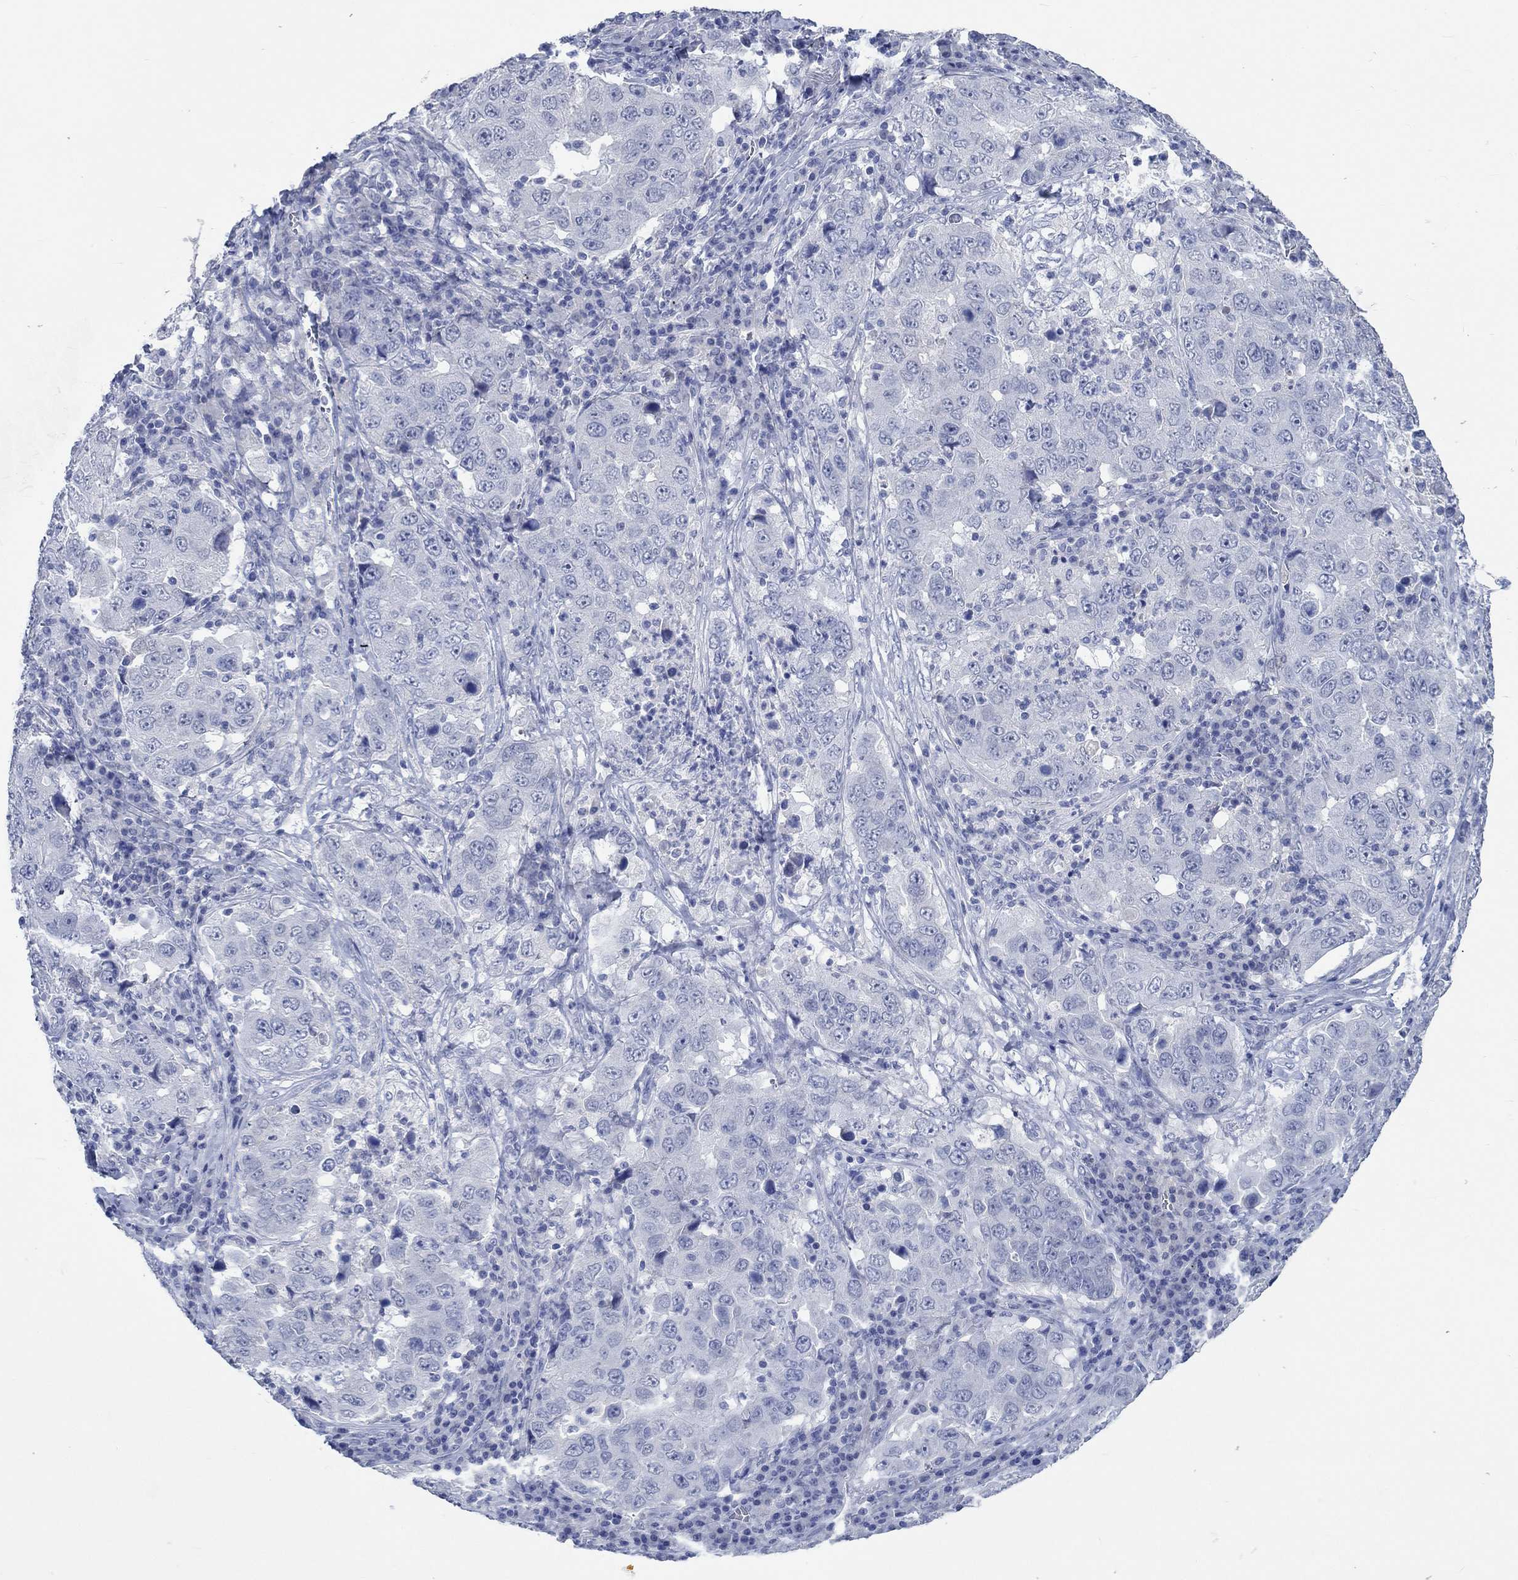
{"staining": {"intensity": "negative", "quantity": "none", "location": "none"}, "tissue": "lung cancer", "cell_type": "Tumor cells", "image_type": "cancer", "snomed": [{"axis": "morphology", "description": "Adenocarcinoma, NOS"}, {"axis": "topography", "description": "Lung"}], "caption": "This is an IHC histopathology image of adenocarcinoma (lung). There is no positivity in tumor cells.", "gene": "C4orf47", "patient": {"sex": "male", "age": 73}}